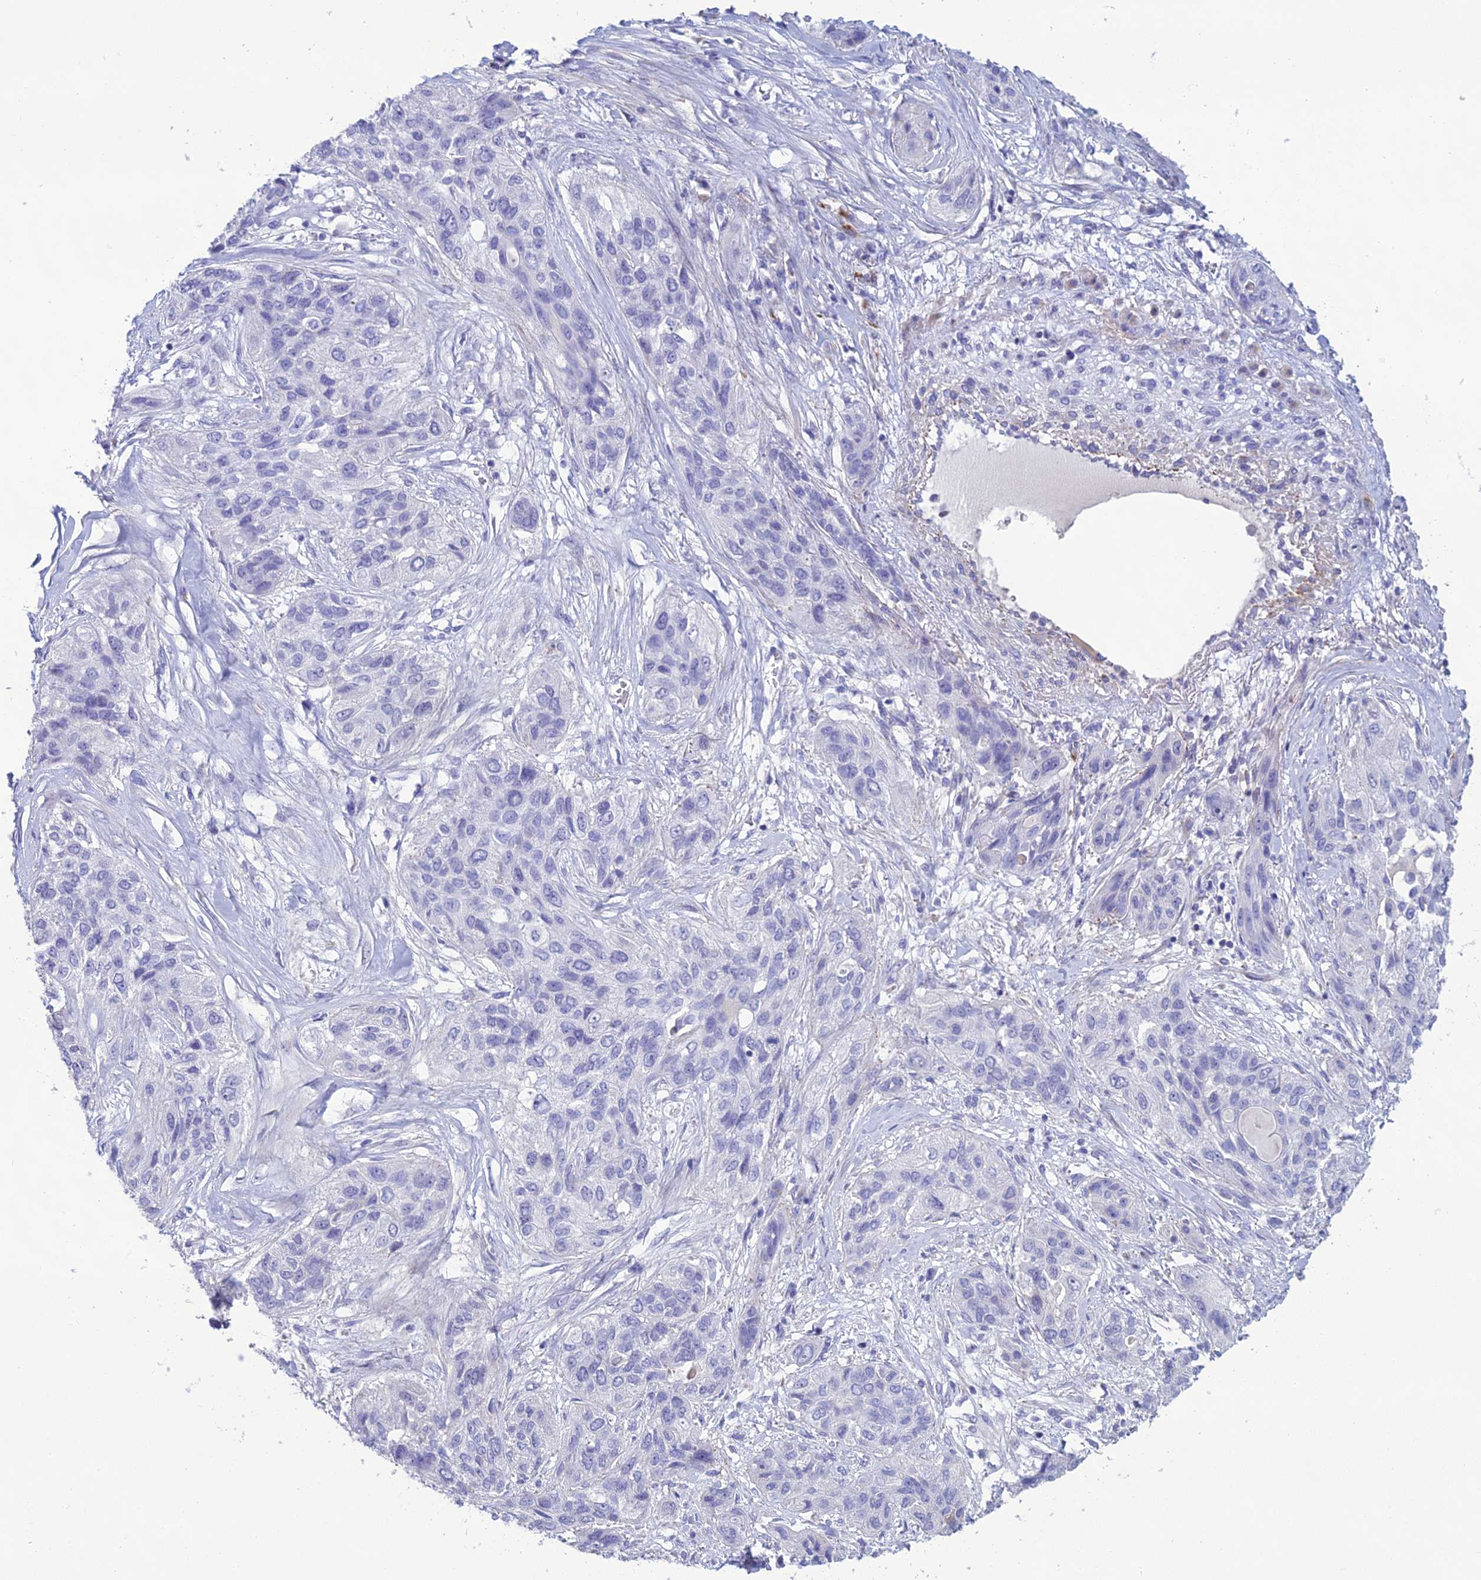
{"staining": {"intensity": "negative", "quantity": "none", "location": "none"}, "tissue": "lung cancer", "cell_type": "Tumor cells", "image_type": "cancer", "snomed": [{"axis": "morphology", "description": "Squamous cell carcinoma, NOS"}, {"axis": "topography", "description": "Lung"}], "caption": "Immunohistochemistry histopathology image of neoplastic tissue: lung squamous cell carcinoma stained with DAB (3,3'-diaminobenzidine) demonstrates no significant protein positivity in tumor cells.", "gene": "OR56B1", "patient": {"sex": "female", "age": 70}}